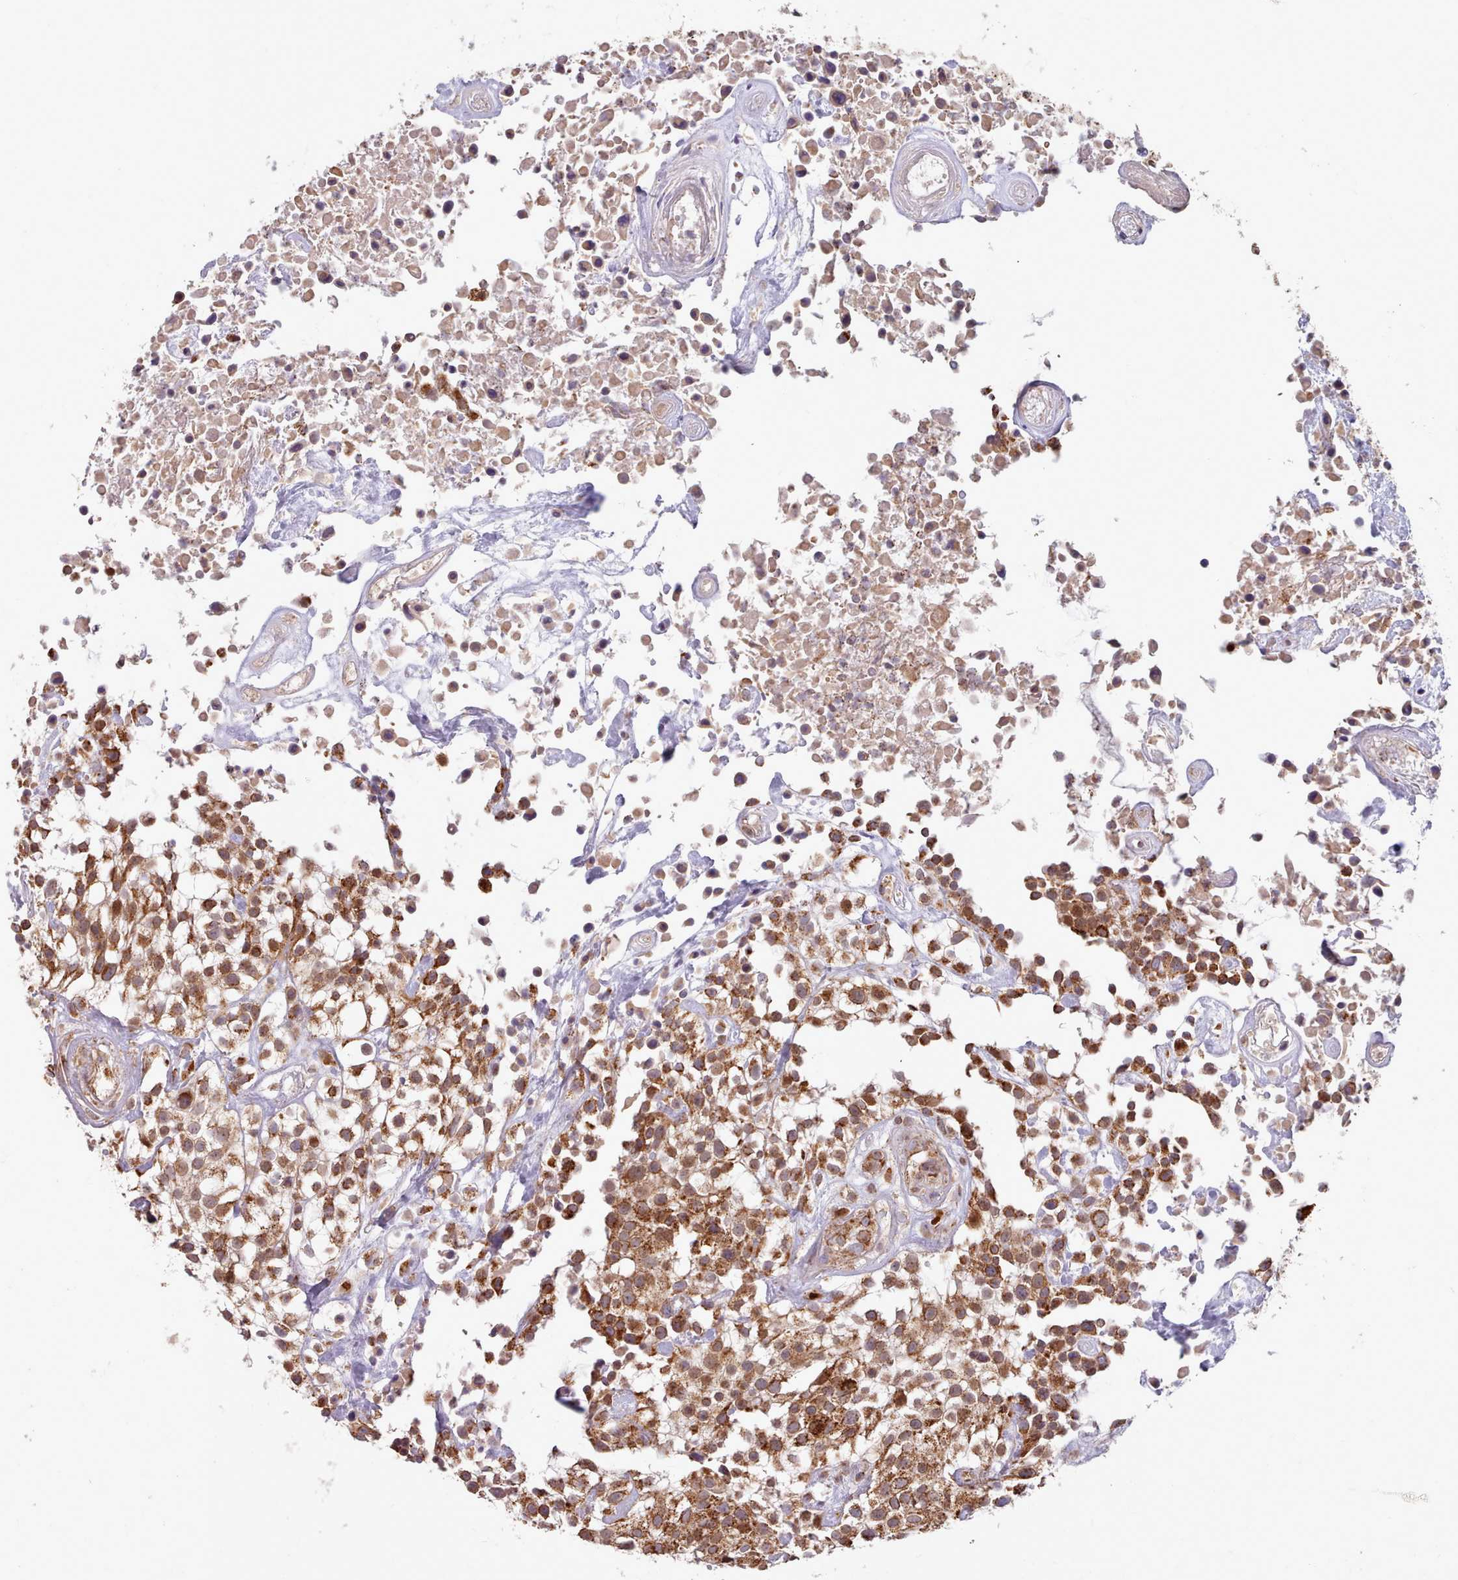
{"staining": {"intensity": "strong", "quantity": ">75%", "location": "cytoplasmic/membranous"}, "tissue": "urothelial cancer", "cell_type": "Tumor cells", "image_type": "cancer", "snomed": [{"axis": "morphology", "description": "Urothelial carcinoma, High grade"}, {"axis": "topography", "description": "Urinary bladder"}], "caption": "Urothelial cancer stained for a protein (brown) shows strong cytoplasmic/membranous positive staining in about >75% of tumor cells.", "gene": "HSDL2", "patient": {"sex": "male", "age": 56}}